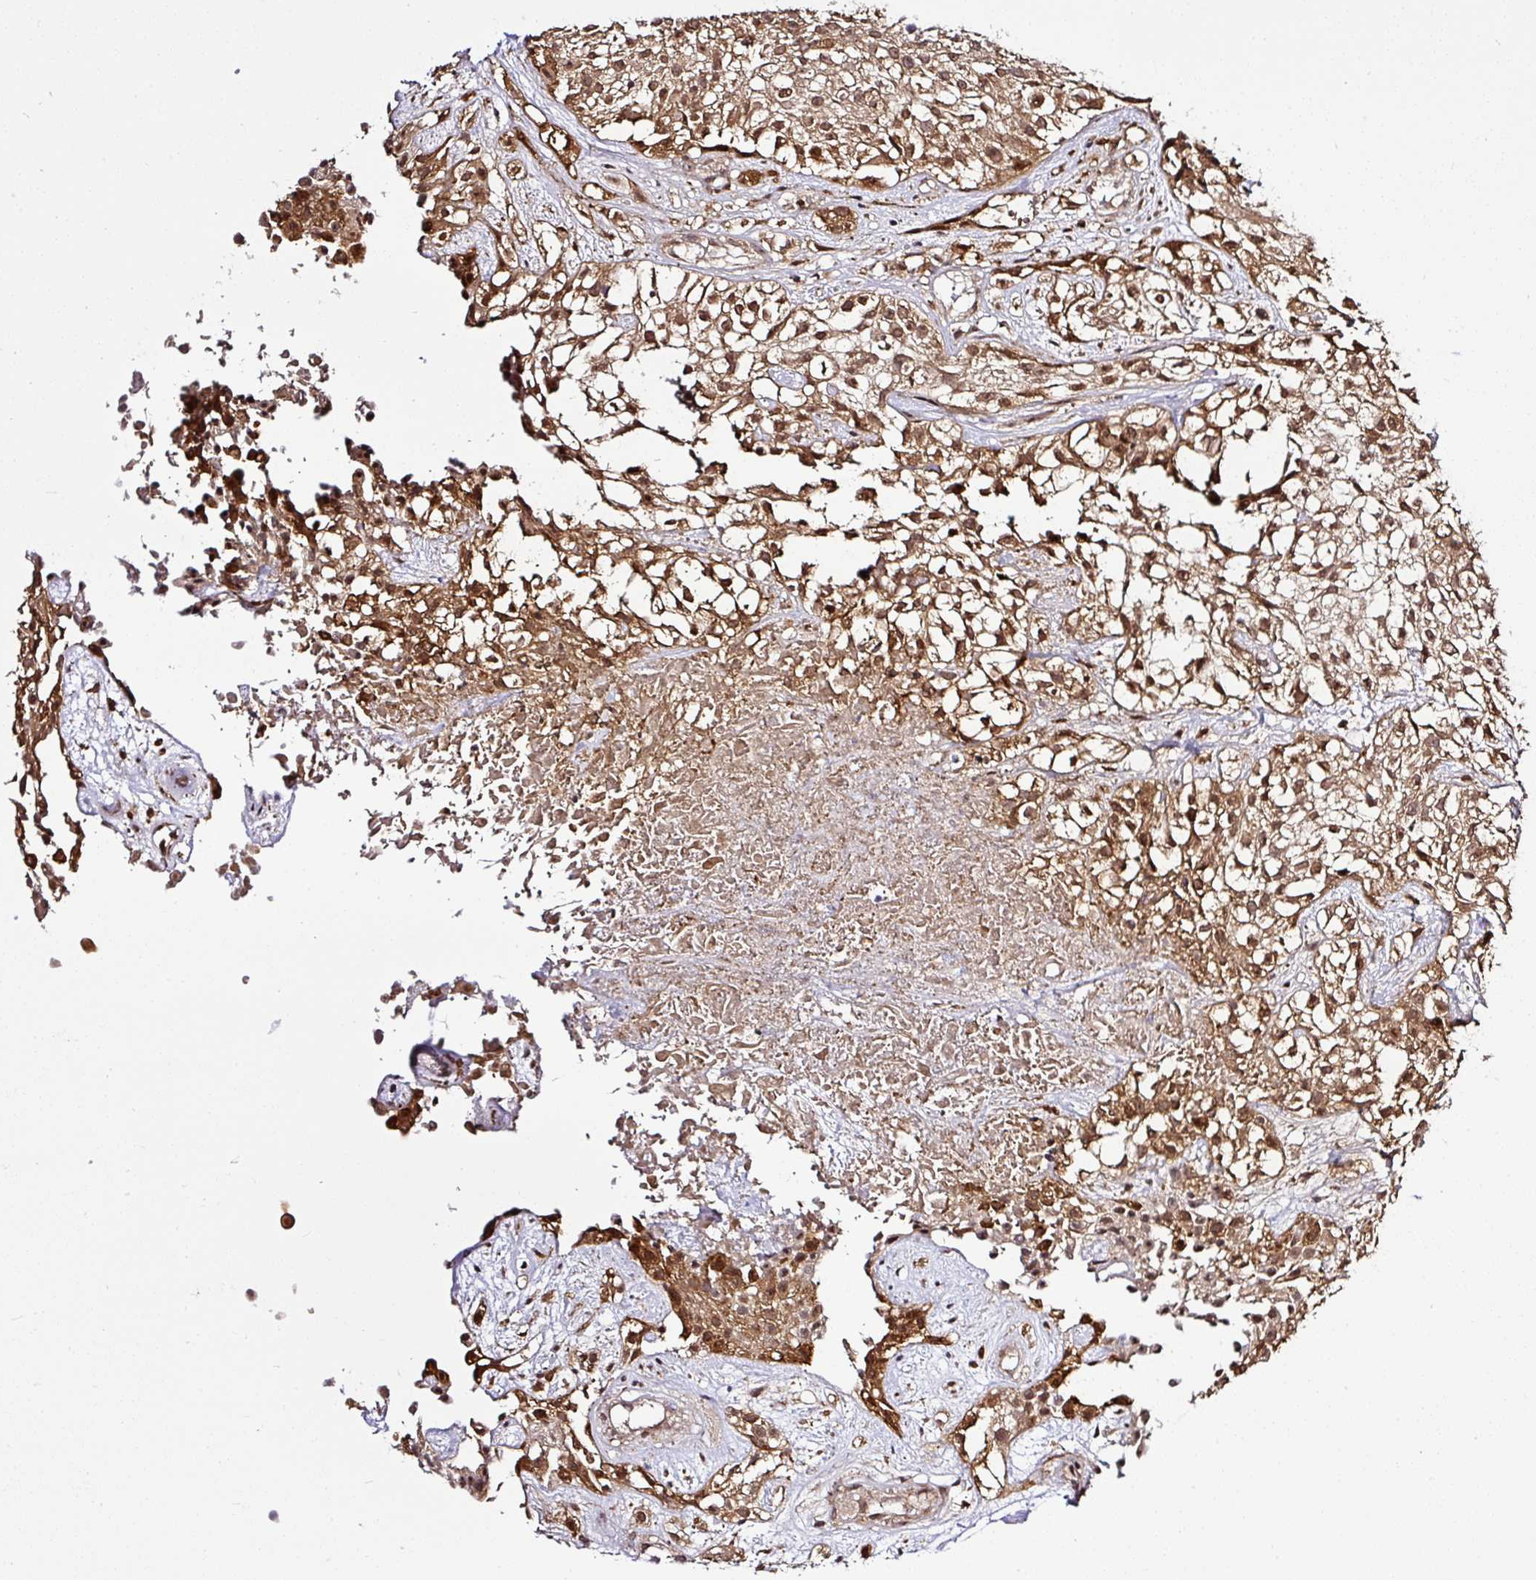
{"staining": {"intensity": "moderate", "quantity": ">75%", "location": "cytoplasmic/membranous,nuclear"}, "tissue": "urothelial cancer", "cell_type": "Tumor cells", "image_type": "cancer", "snomed": [{"axis": "morphology", "description": "Urothelial carcinoma, High grade"}, {"axis": "topography", "description": "Urinary bladder"}], "caption": "The photomicrograph shows staining of urothelial cancer, revealing moderate cytoplasmic/membranous and nuclear protein positivity (brown color) within tumor cells.", "gene": "FAM153A", "patient": {"sex": "male", "age": 56}}